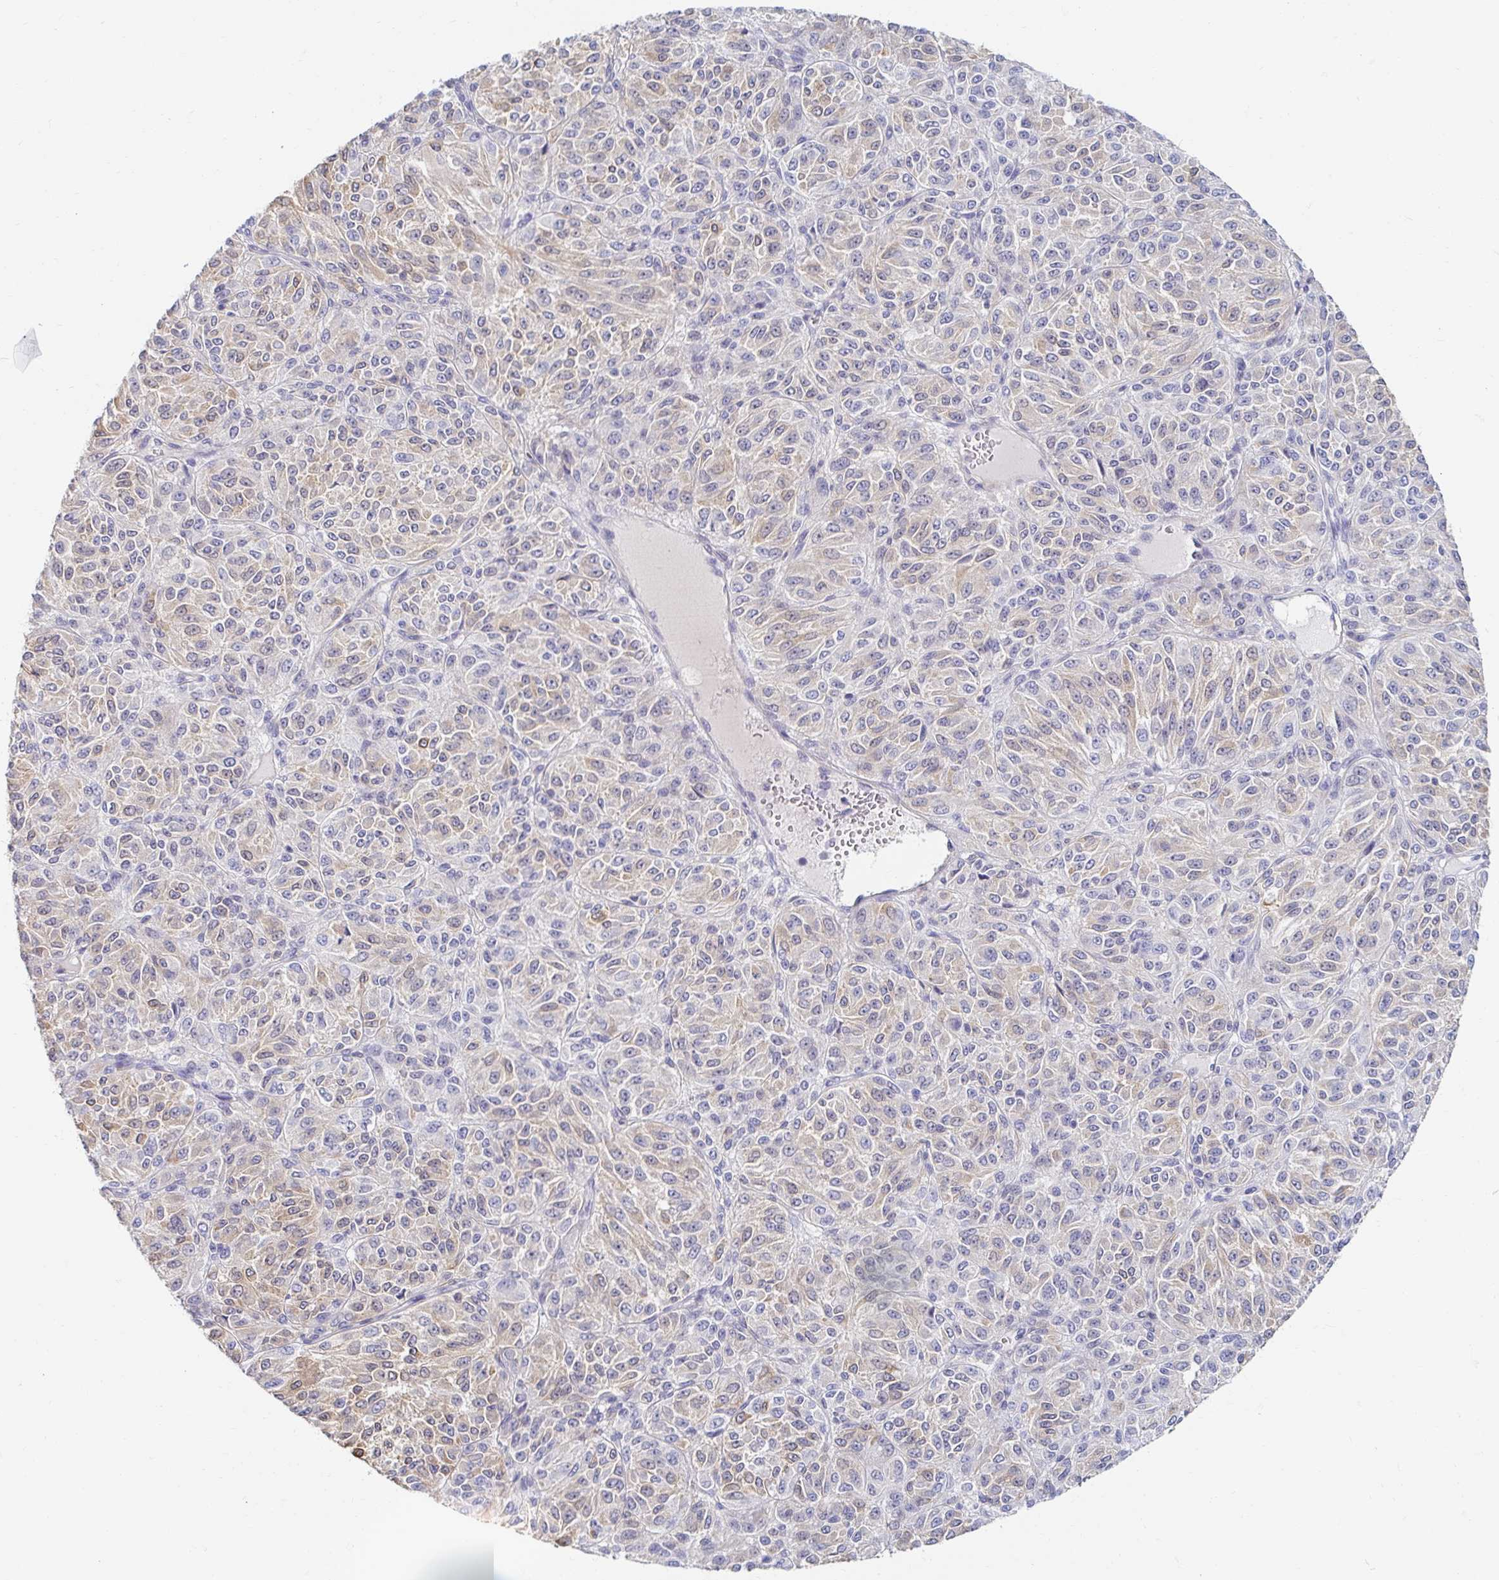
{"staining": {"intensity": "weak", "quantity": "<25%", "location": "cytoplasmic/membranous"}, "tissue": "melanoma", "cell_type": "Tumor cells", "image_type": "cancer", "snomed": [{"axis": "morphology", "description": "Malignant melanoma, Metastatic site"}, {"axis": "topography", "description": "Brain"}], "caption": "High power microscopy image of an immunohistochemistry histopathology image of malignant melanoma (metastatic site), revealing no significant positivity in tumor cells. (DAB immunohistochemistry (IHC) visualized using brightfield microscopy, high magnification).", "gene": "MYLK2", "patient": {"sex": "female", "age": 56}}